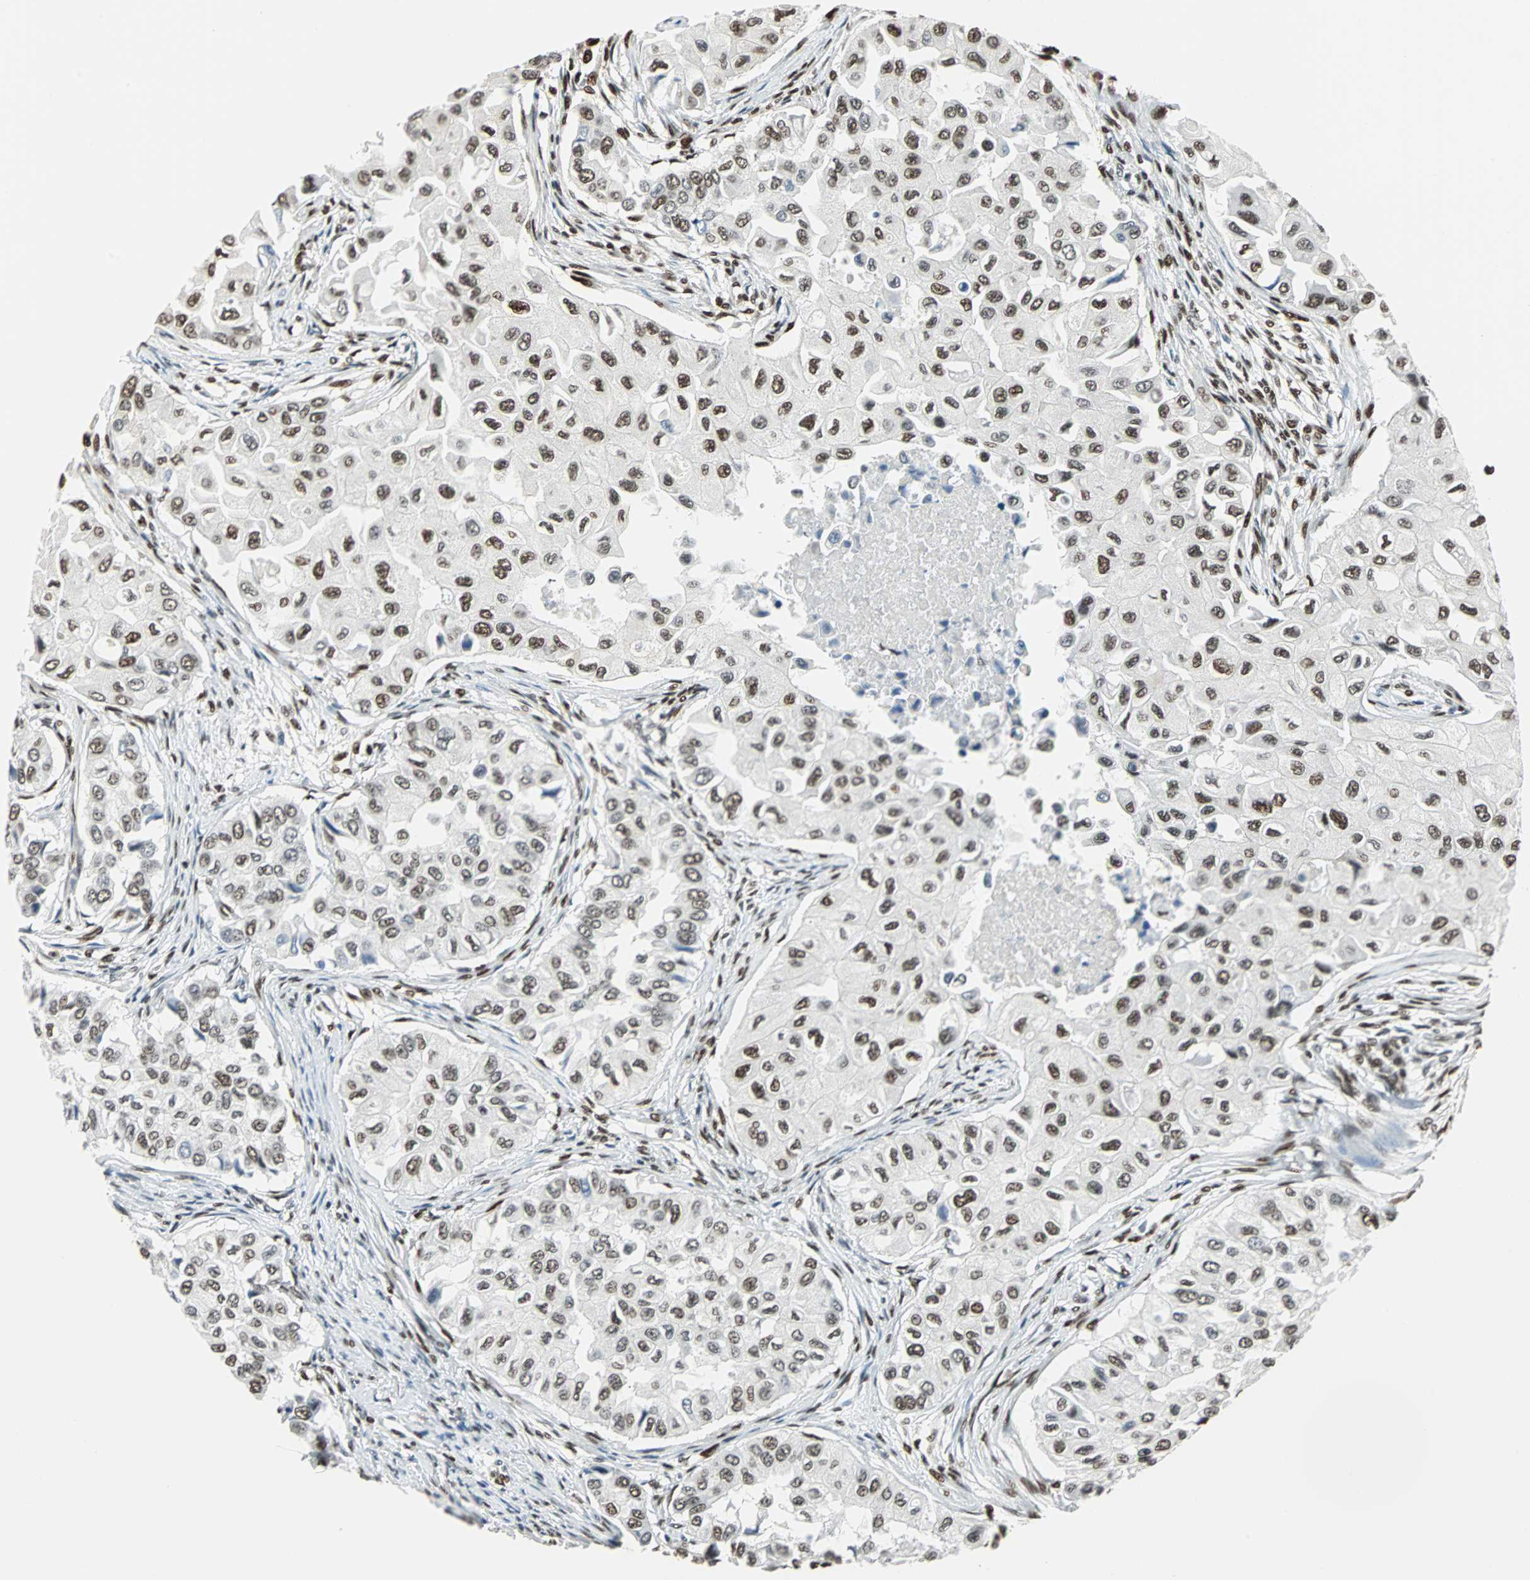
{"staining": {"intensity": "moderate", "quantity": ">75%", "location": "nuclear"}, "tissue": "breast cancer", "cell_type": "Tumor cells", "image_type": "cancer", "snomed": [{"axis": "morphology", "description": "Normal tissue, NOS"}, {"axis": "morphology", "description": "Duct carcinoma"}, {"axis": "topography", "description": "Breast"}], "caption": "Protein analysis of invasive ductal carcinoma (breast) tissue demonstrates moderate nuclear positivity in about >75% of tumor cells.", "gene": "XRCC4", "patient": {"sex": "female", "age": 49}}